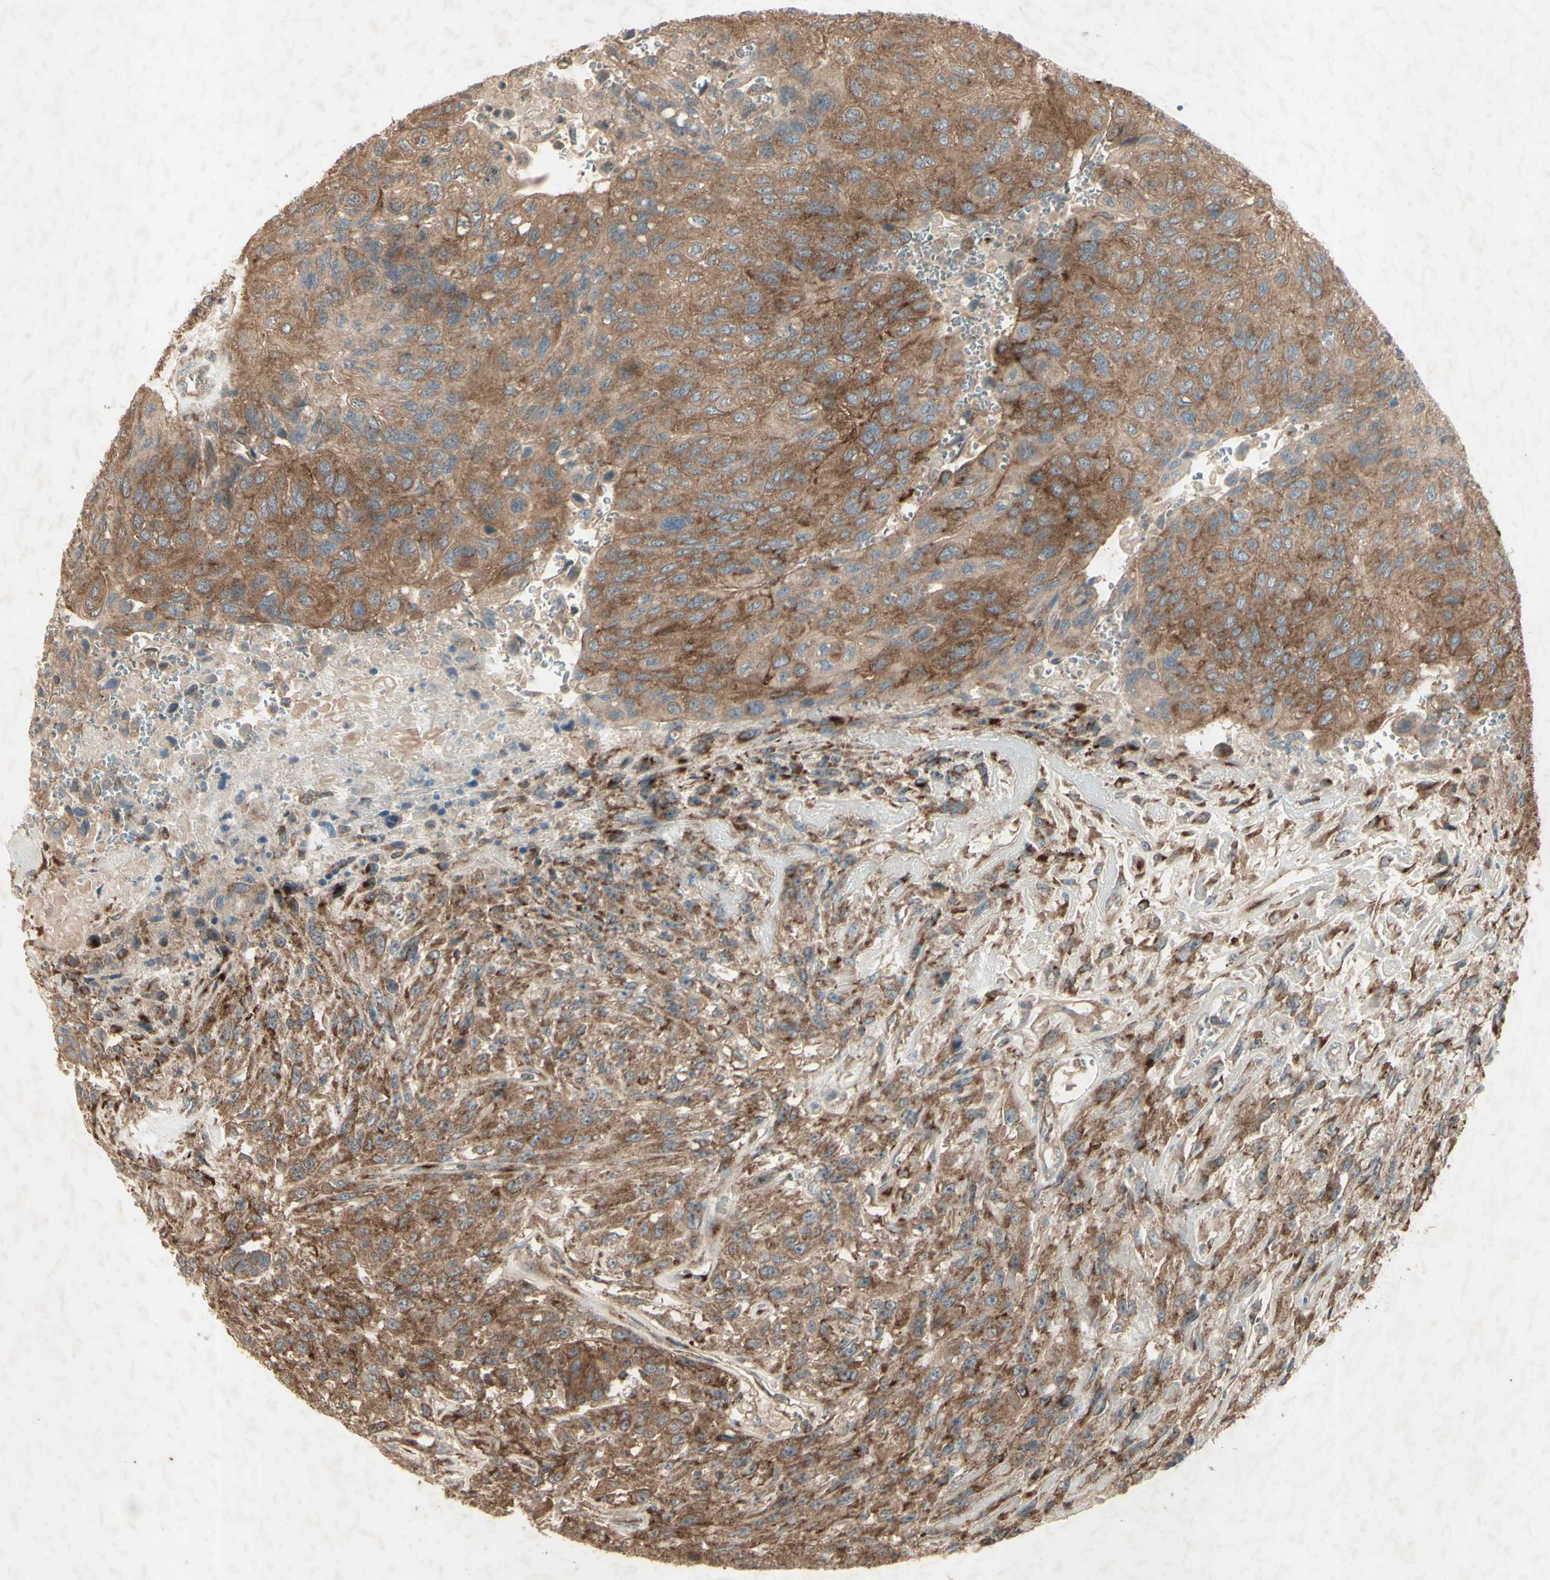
{"staining": {"intensity": "moderate", "quantity": ">75%", "location": "cytoplasmic/membranous"}, "tissue": "urothelial cancer", "cell_type": "Tumor cells", "image_type": "cancer", "snomed": [{"axis": "morphology", "description": "Urothelial carcinoma, High grade"}, {"axis": "topography", "description": "Urinary bladder"}], "caption": "IHC staining of high-grade urothelial carcinoma, which exhibits medium levels of moderate cytoplasmic/membranous positivity in approximately >75% of tumor cells indicating moderate cytoplasmic/membranous protein positivity. The staining was performed using DAB (brown) for protein detection and nuclei were counterstained in hematoxylin (blue).", "gene": "AP1G1", "patient": {"sex": "male", "age": 66}}